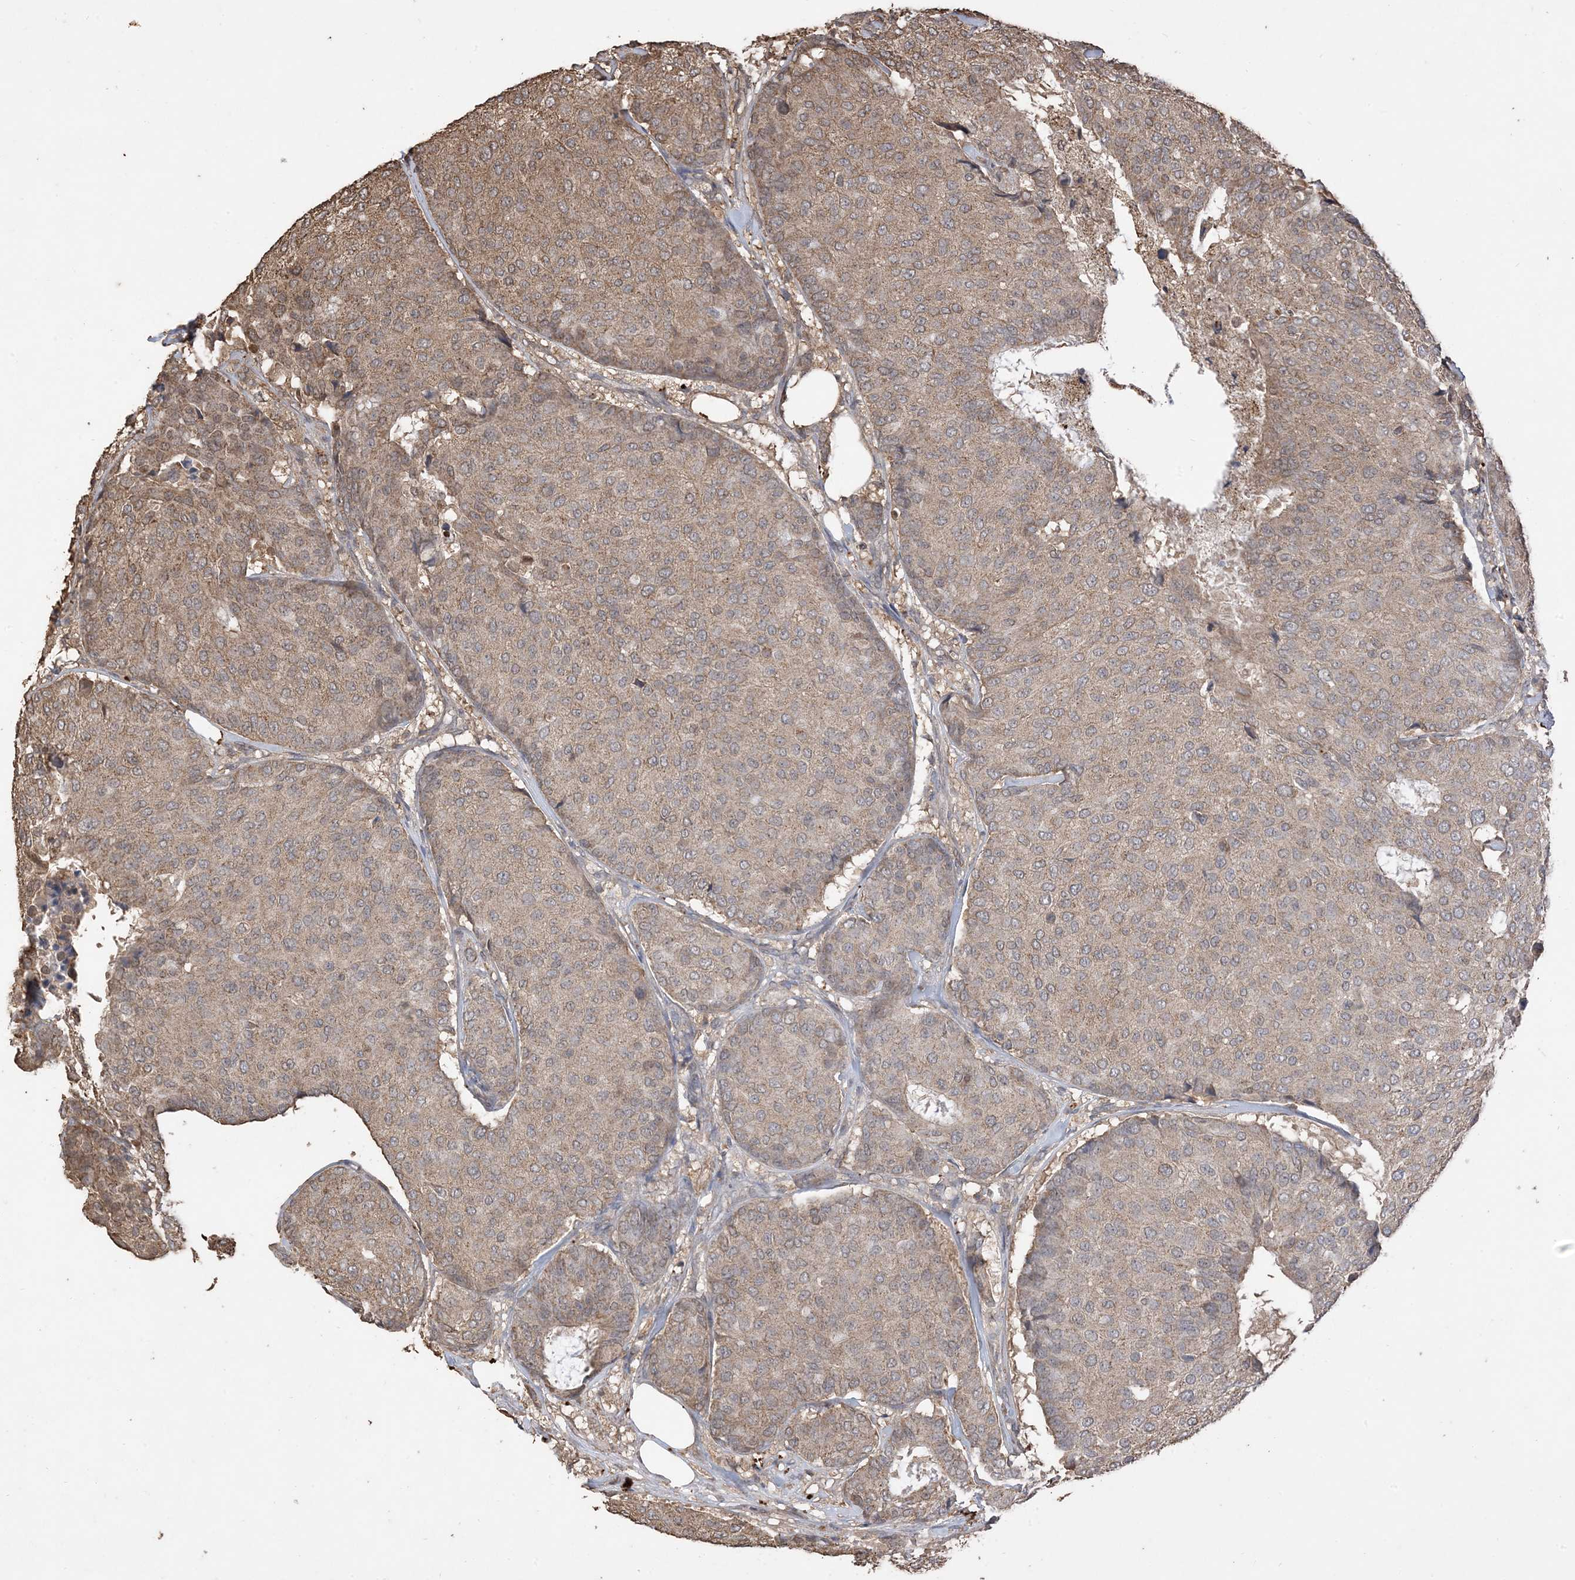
{"staining": {"intensity": "moderate", "quantity": ">75%", "location": "cytoplasmic/membranous"}, "tissue": "breast cancer", "cell_type": "Tumor cells", "image_type": "cancer", "snomed": [{"axis": "morphology", "description": "Duct carcinoma"}, {"axis": "topography", "description": "Breast"}], "caption": "Infiltrating ductal carcinoma (breast) stained with DAB (3,3'-diaminobenzidine) immunohistochemistry (IHC) reveals medium levels of moderate cytoplasmic/membranous expression in approximately >75% of tumor cells.", "gene": "HPS4", "patient": {"sex": "female", "age": 75}}